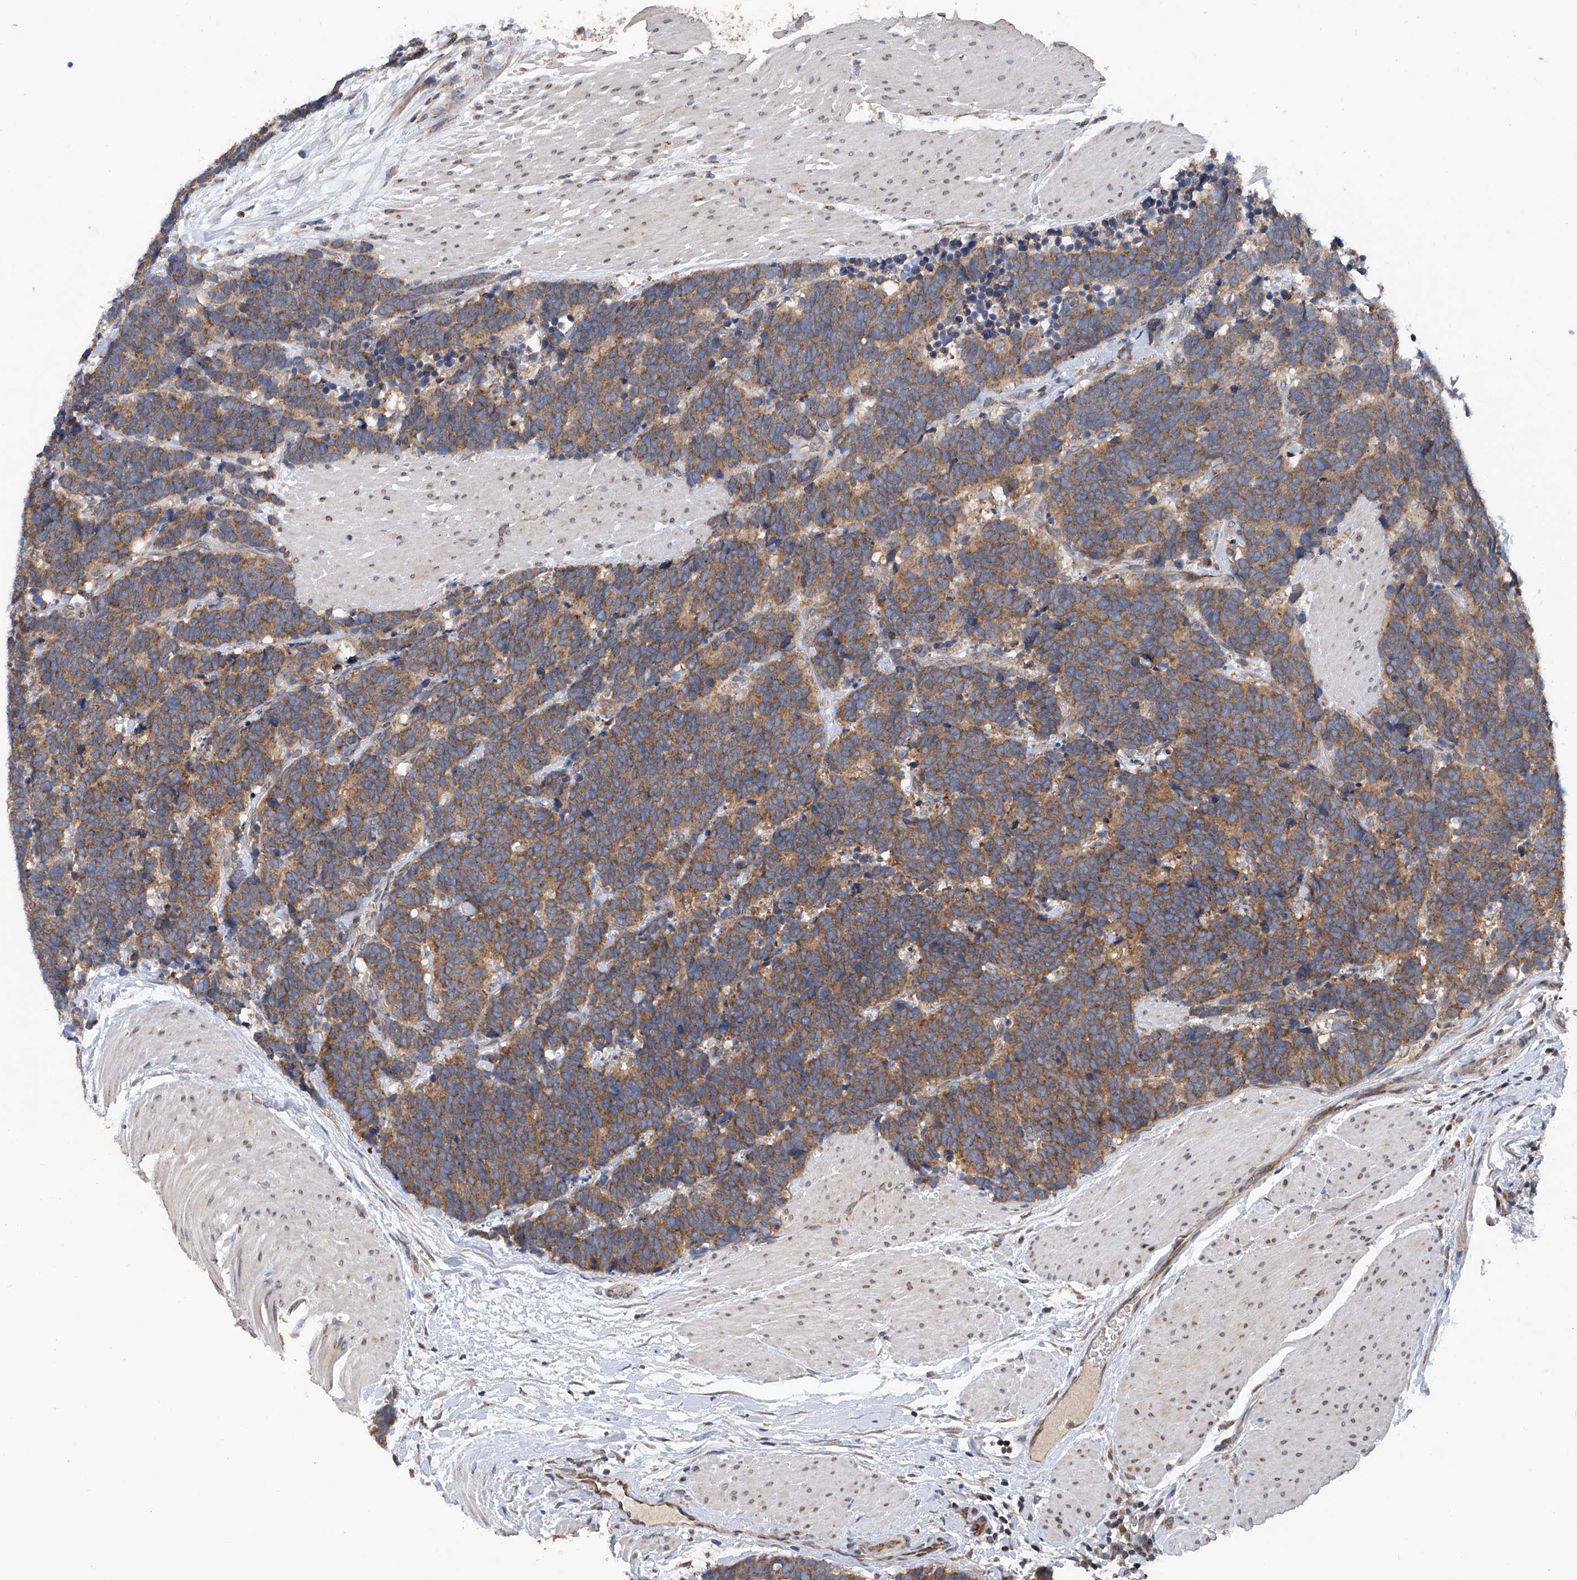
{"staining": {"intensity": "moderate", "quantity": ">75%", "location": "cytoplasmic/membranous"}, "tissue": "carcinoid", "cell_type": "Tumor cells", "image_type": "cancer", "snomed": [{"axis": "morphology", "description": "Carcinoma, NOS"}, {"axis": "morphology", "description": "Carcinoid, malignant, NOS"}, {"axis": "topography", "description": "Urinary bladder"}], "caption": "An IHC image of tumor tissue is shown. Protein staining in brown labels moderate cytoplasmic/membranous positivity in carcinoid within tumor cells. The staining was performed using DAB, with brown indicating positive protein expression. Nuclei are stained blue with hematoxylin.", "gene": "BCKDHB", "patient": {"sex": "male", "age": 57}}